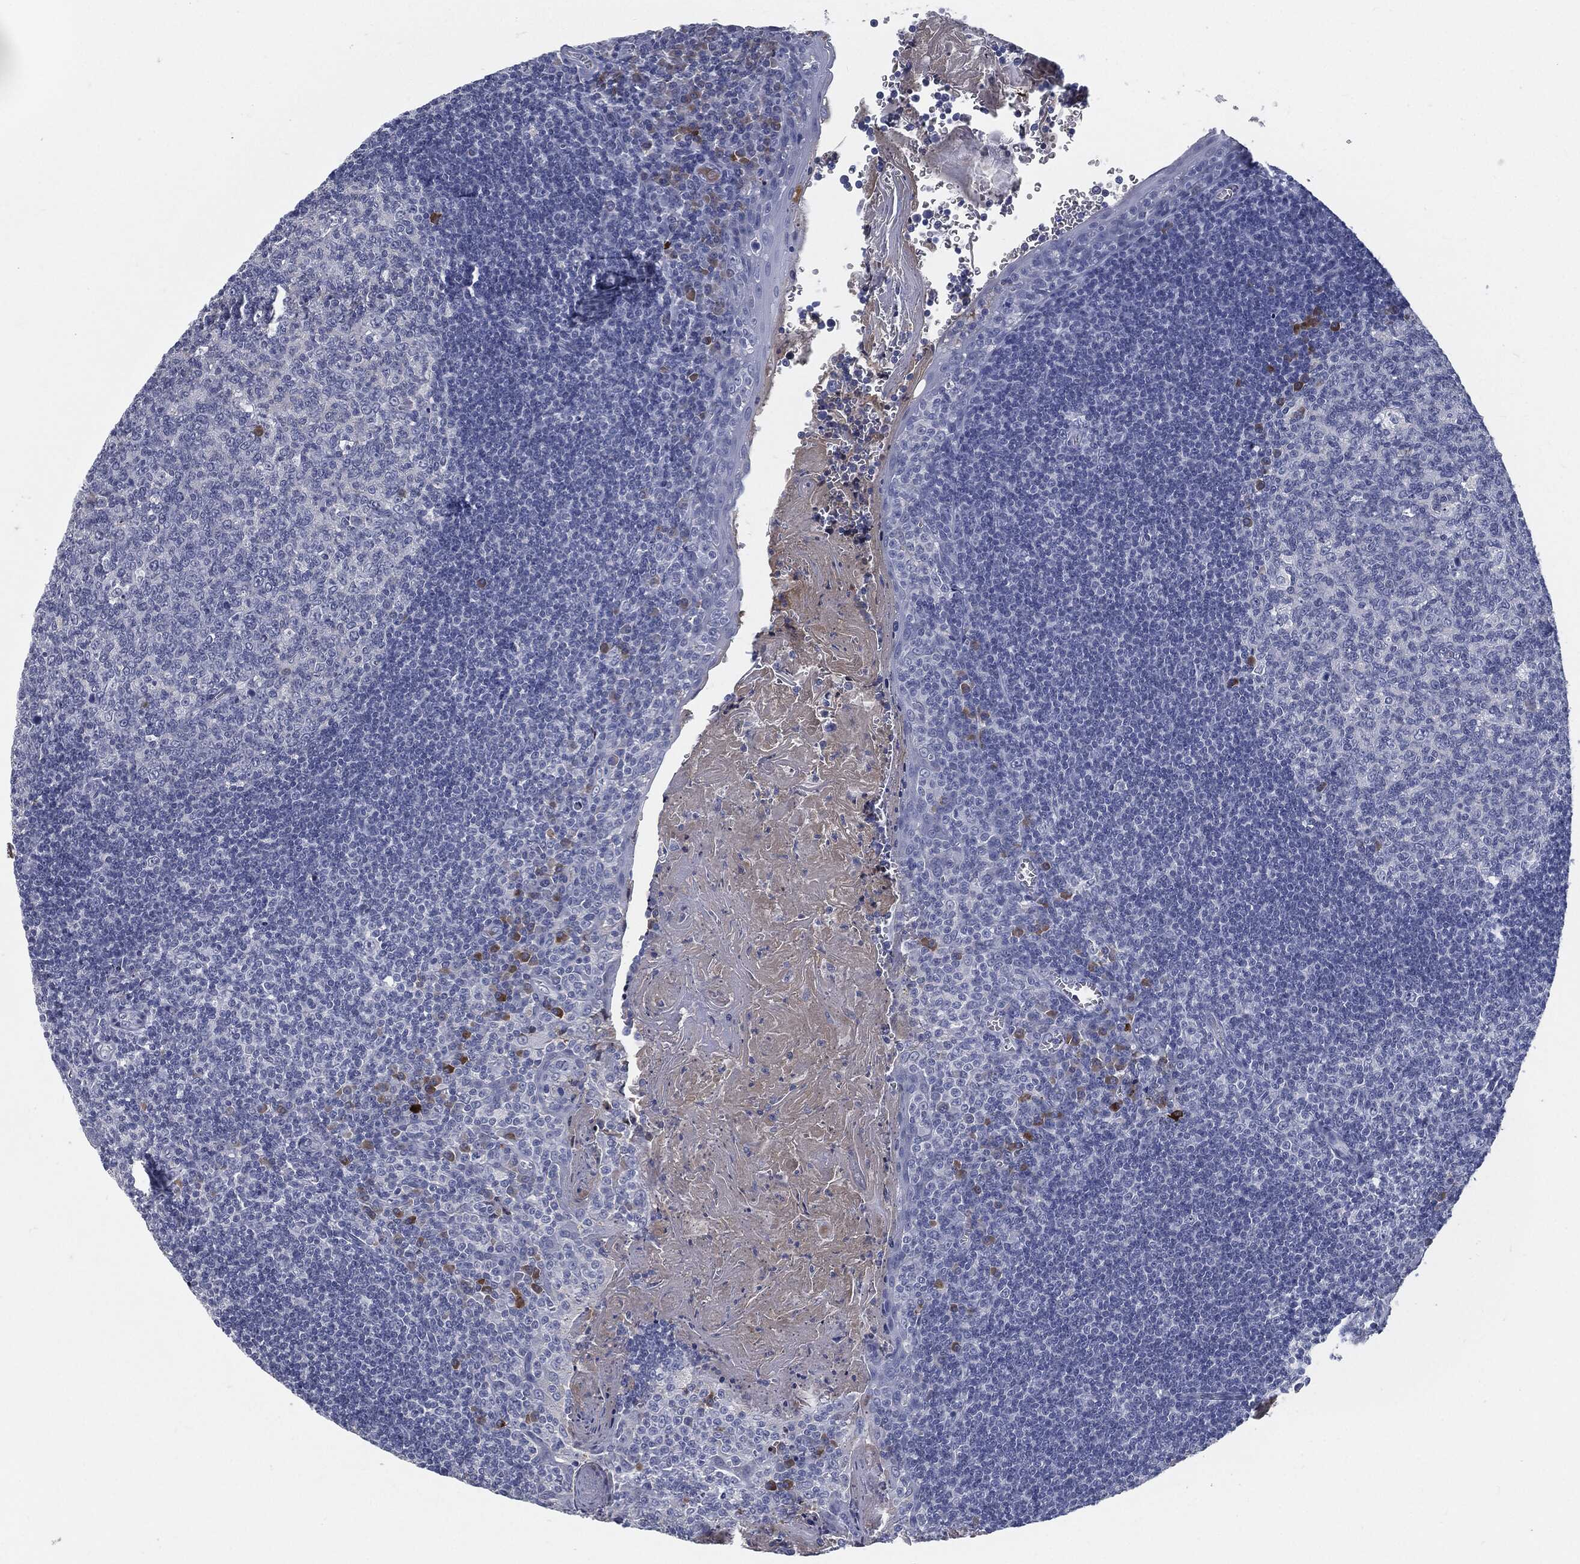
{"staining": {"intensity": "negative", "quantity": "none", "location": "none"}, "tissue": "tonsil", "cell_type": "Germinal center cells", "image_type": "normal", "snomed": [{"axis": "morphology", "description": "Normal tissue, NOS"}, {"axis": "morphology", "description": "Inflammation, NOS"}, {"axis": "topography", "description": "Tonsil"}], "caption": "Immunohistochemistry (IHC) histopathology image of benign tonsil: human tonsil stained with DAB shows no significant protein positivity in germinal center cells.", "gene": "MST1", "patient": {"sex": "female", "age": 31}}